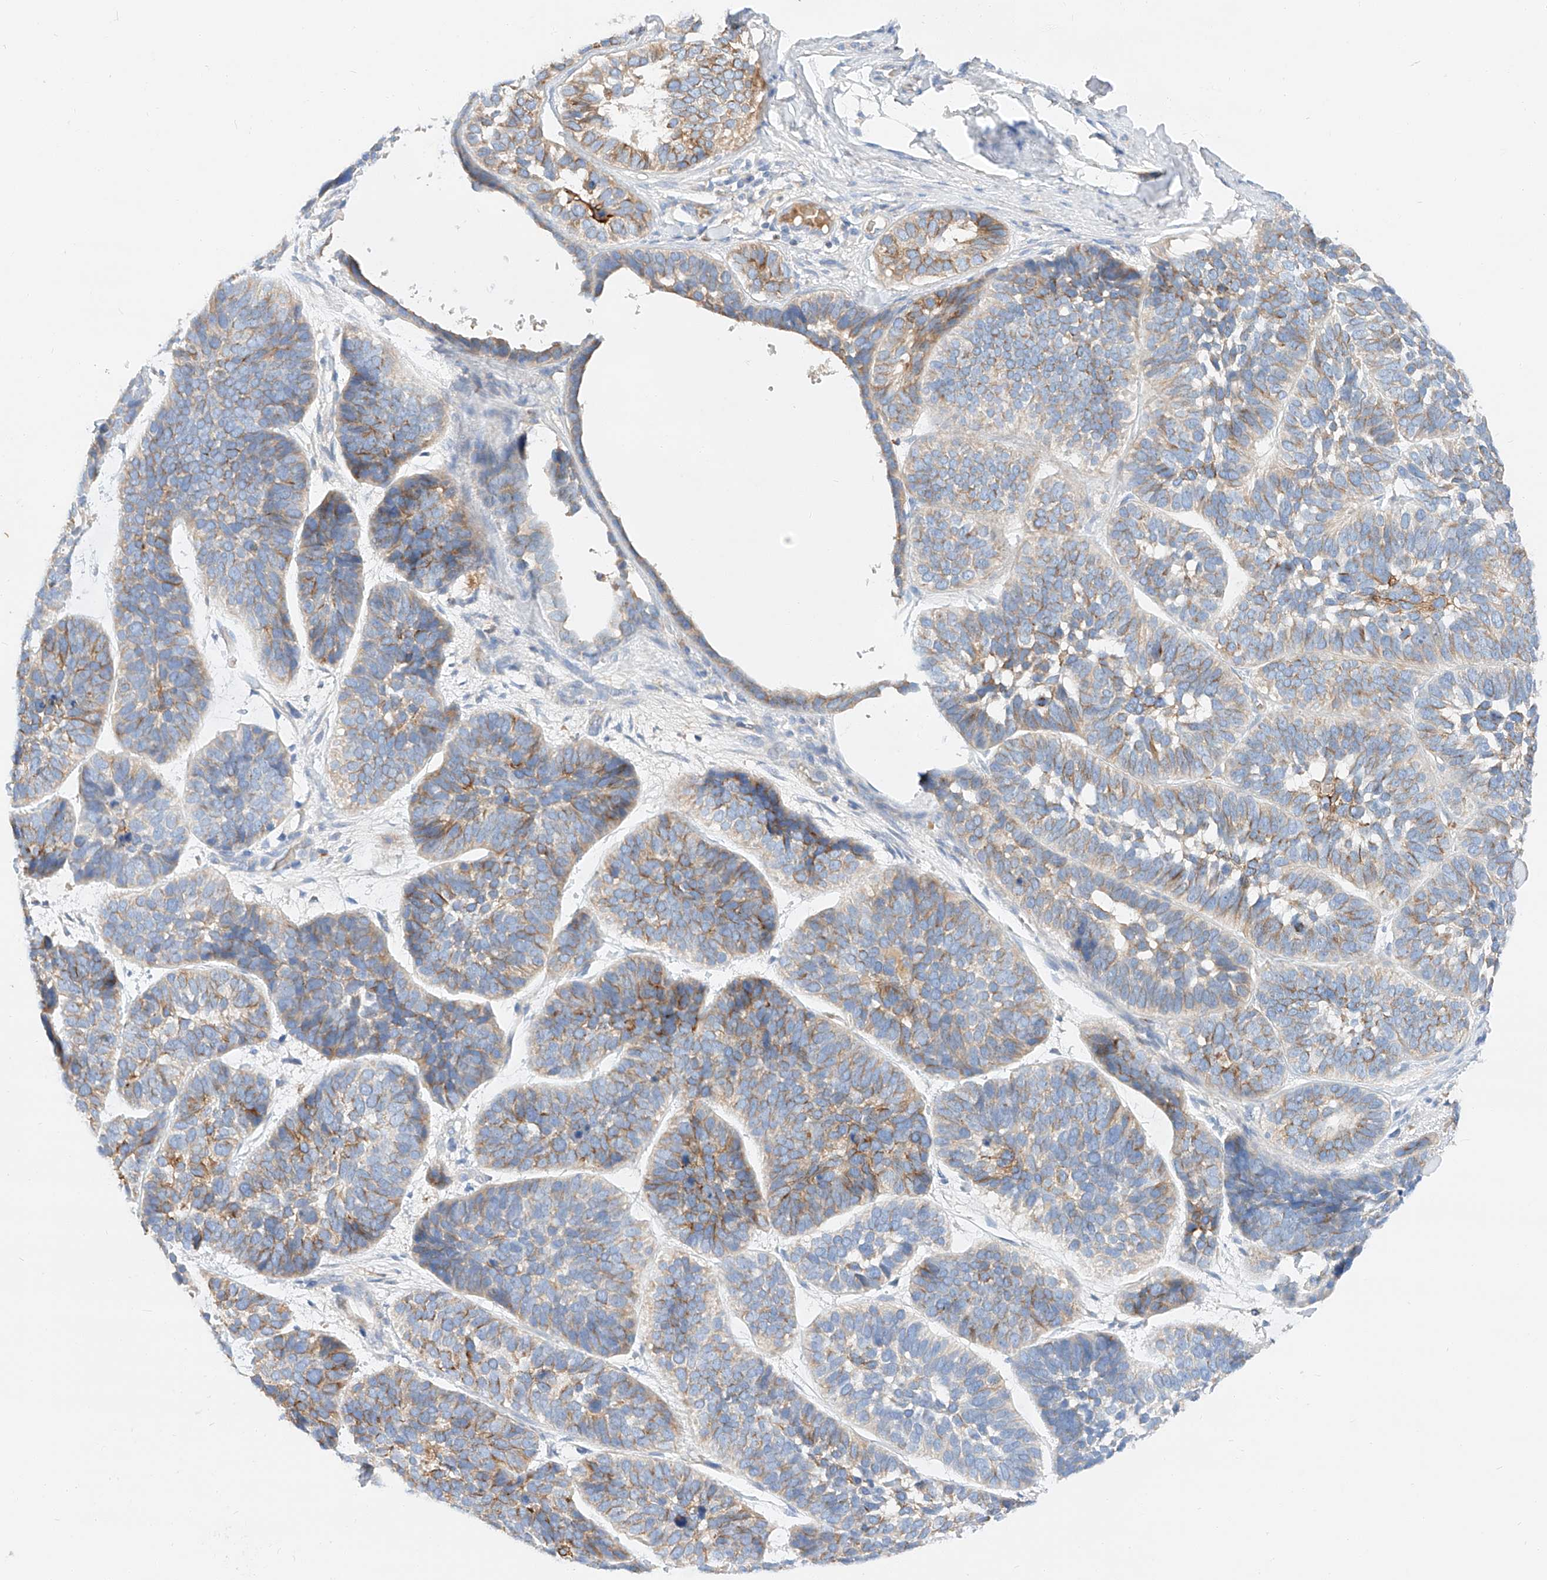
{"staining": {"intensity": "moderate", "quantity": "25%-75%", "location": "cytoplasmic/membranous"}, "tissue": "skin cancer", "cell_type": "Tumor cells", "image_type": "cancer", "snomed": [{"axis": "morphology", "description": "Basal cell carcinoma"}, {"axis": "topography", "description": "Skin"}], "caption": "Approximately 25%-75% of tumor cells in human skin cancer exhibit moderate cytoplasmic/membranous protein expression as visualized by brown immunohistochemical staining.", "gene": "MAP7", "patient": {"sex": "male", "age": 62}}